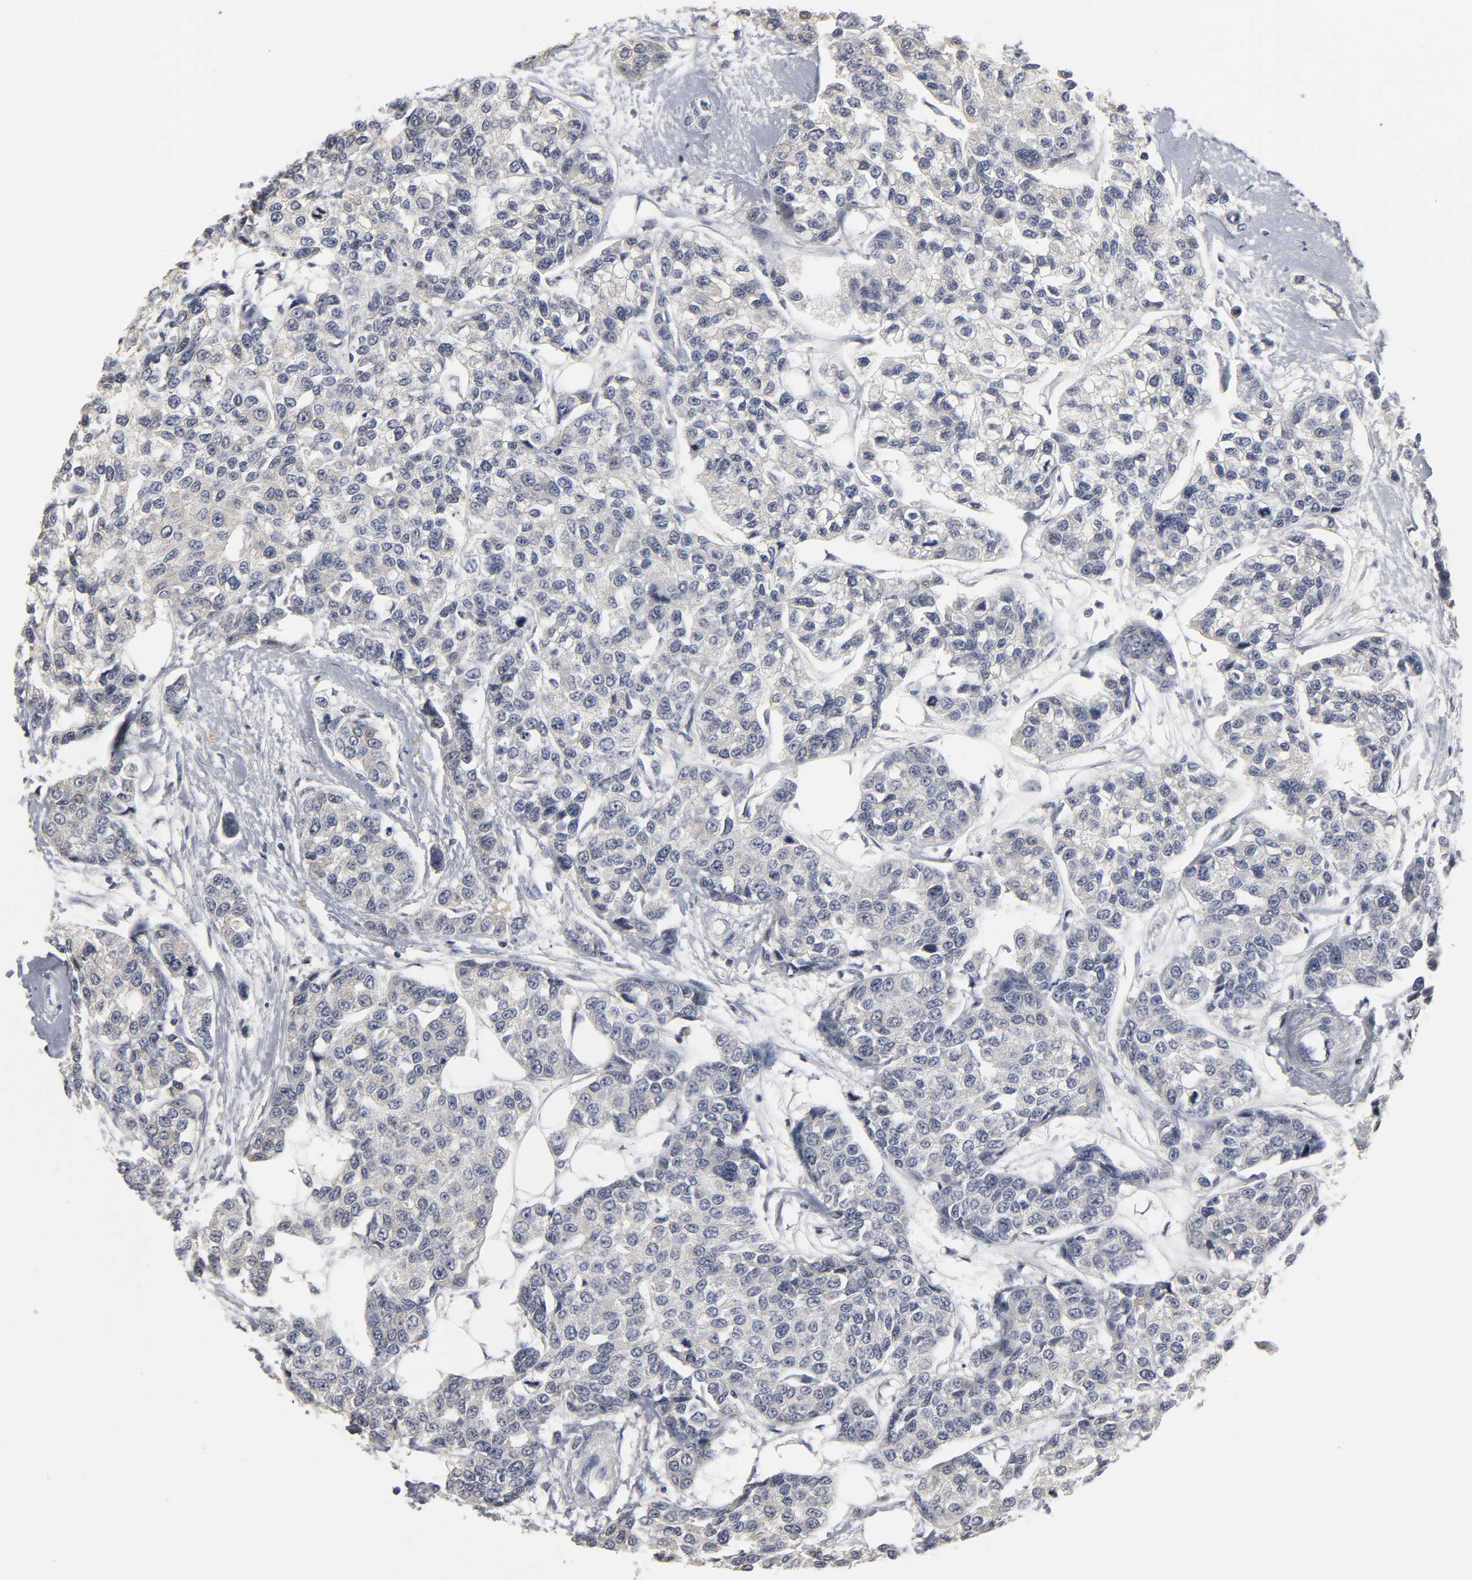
{"staining": {"intensity": "negative", "quantity": "none", "location": "none"}, "tissue": "breast cancer", "cell_type": "Tumor cells", "image_type": "cancer", "snomed": [{"axis": "morphology", "description": "Duct carcinoma"}, {"axis": "topography", "description": "Breast"}], "caption": "Protein analysis of breast cancer demonstrates no significant positivity in tumor cells.", "gene": "TCAP", "patient": {"sex": "female", "age": 51}}